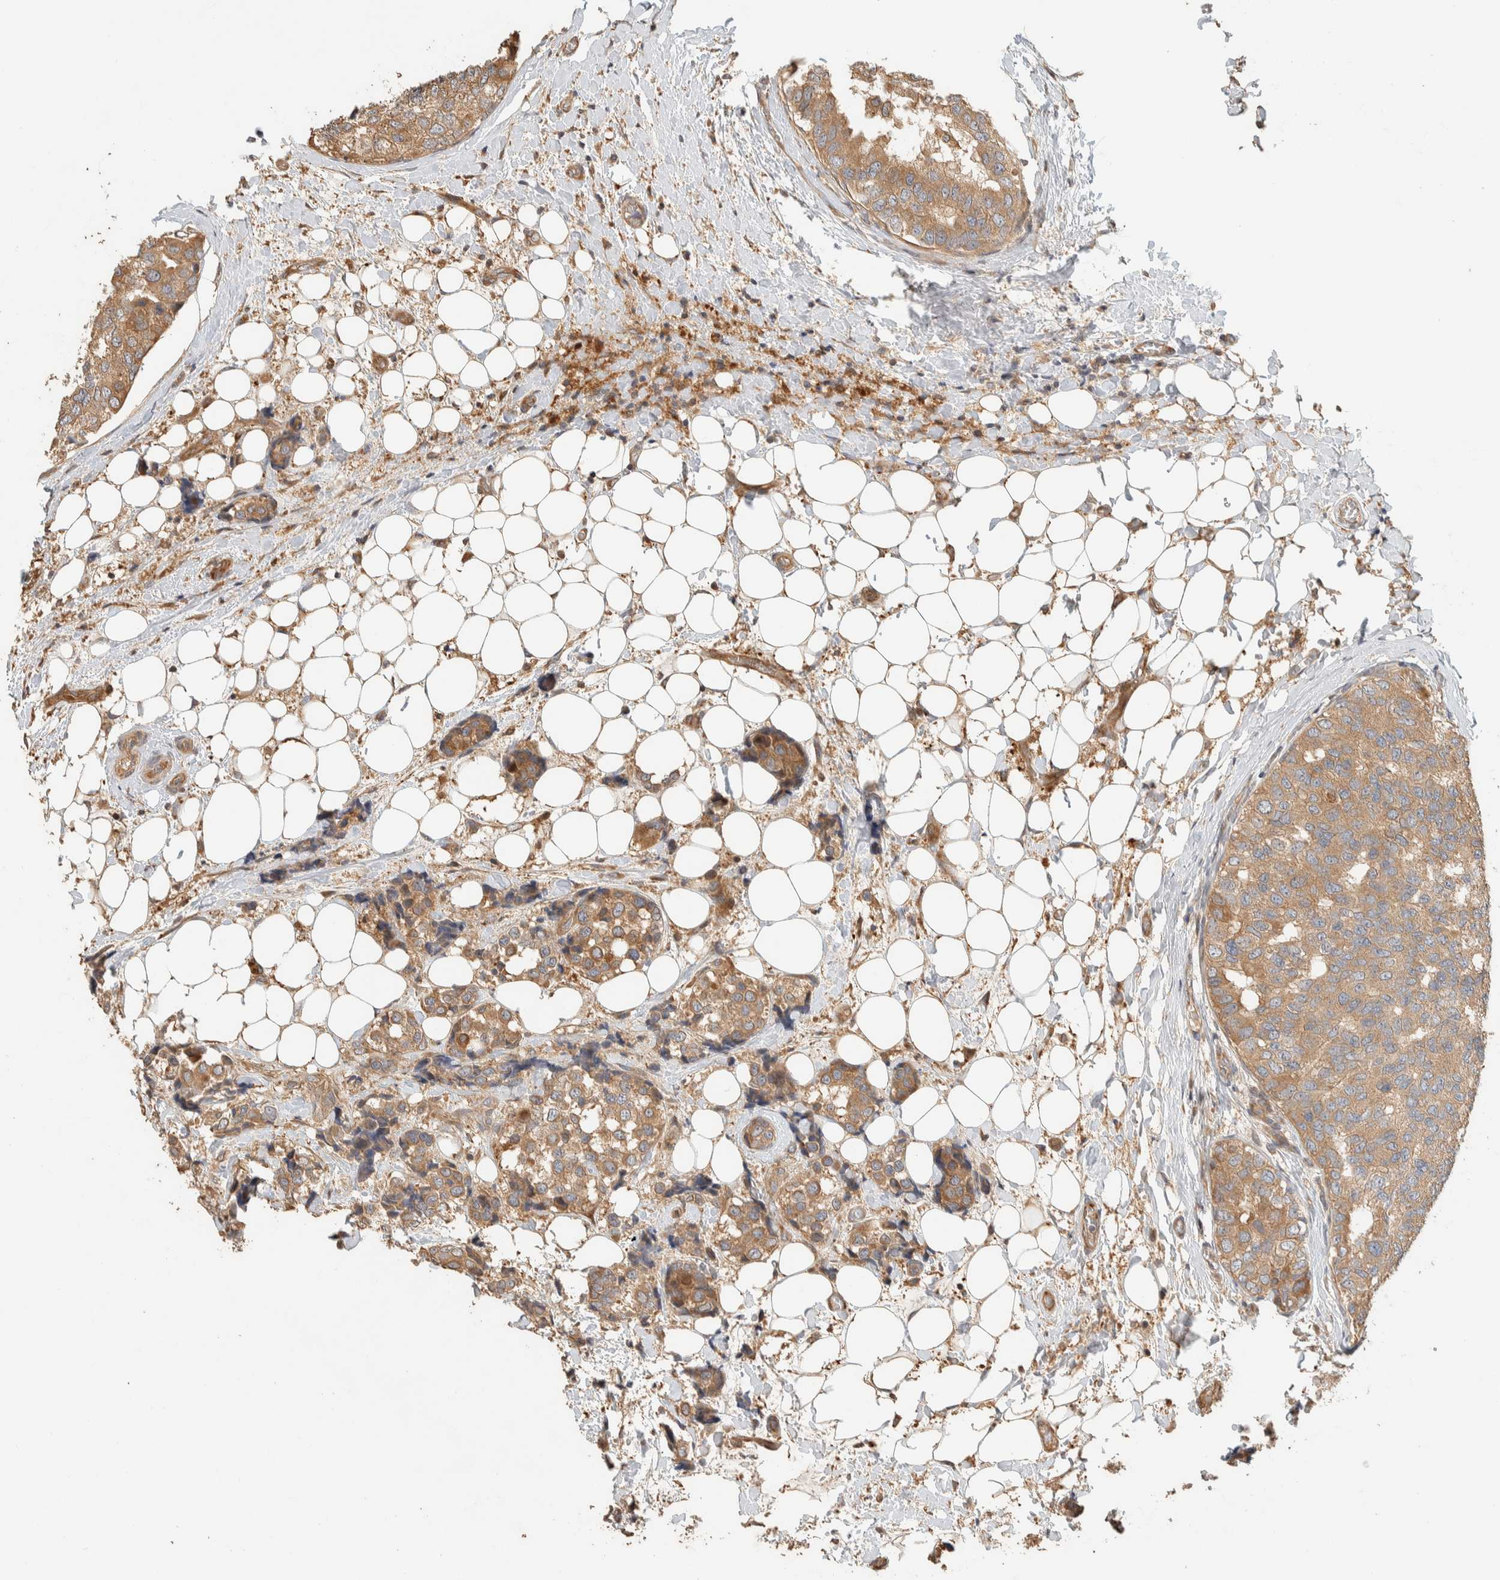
{"staining": {"intensity": "moderate", "quantity": ">75%", "location": "cytoplasmic/membranous"}, "tissue": "breast cancer", "cell_type": "Tumor cells", "image_type": "cancer", "snomed": [{"axis": "morphology", "description": "Normal tissue, NOS"}, {"axis": "morphology", "description": "Duct carcinoma"}, {"axis": "topography", "description": "Breast"}], "caption": "Intraductal carcinoma (breast) stained with DAB immunohistochemistry exhibits medium levels of moderate cytoplasmic/membranous expression in approximately >75% of tumor cells.", "gene": "EXOC7", "patient": {"sex": "female", "age": 43}}